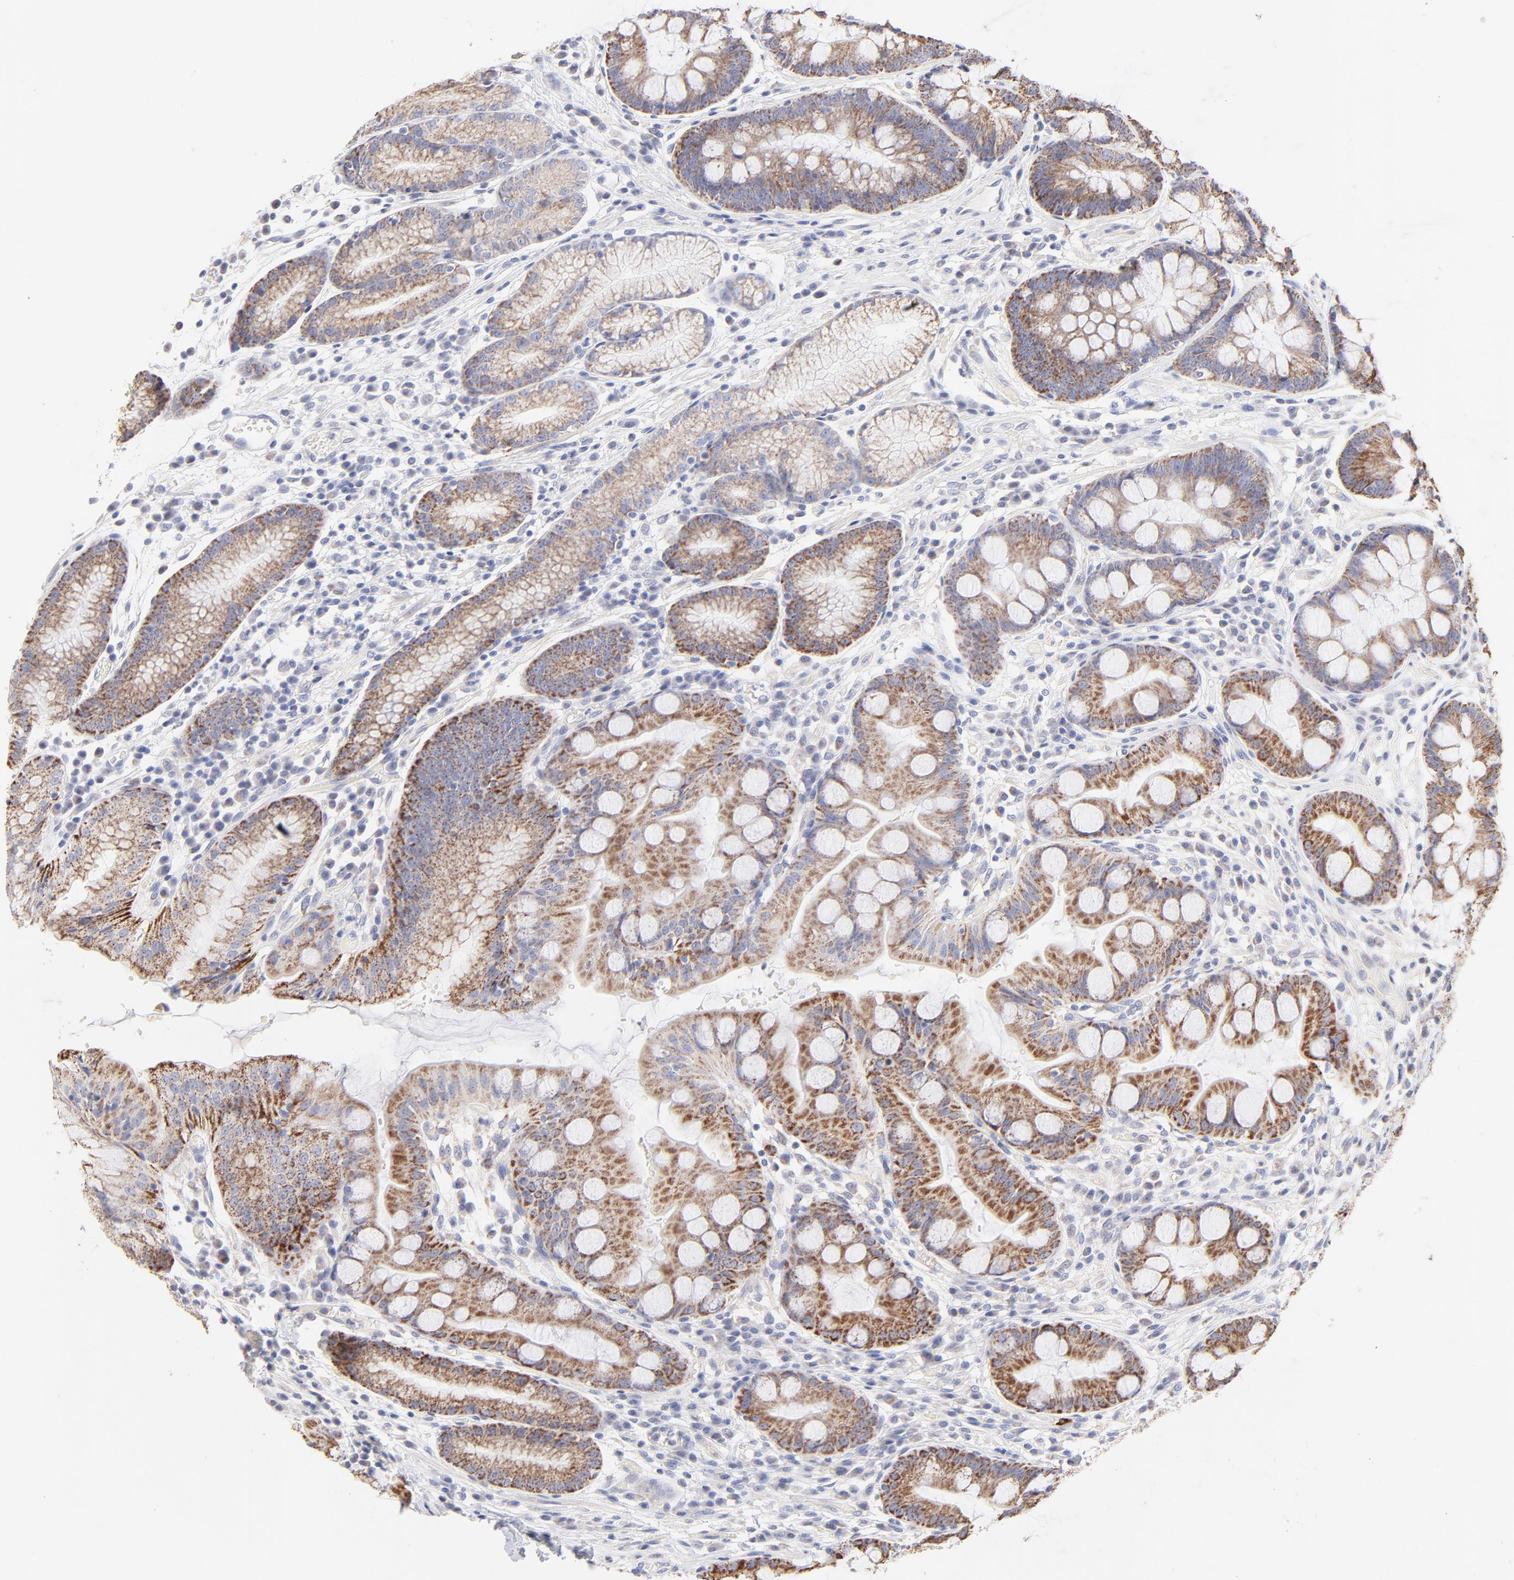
{"staining": {"intensity": "moderate", "quantity": ">75%", "location": "cytoplasmic/membranous"}, "tissue": "stomach", "cell_type": "Glandular cells", "image_type": "normal", "snomed": [{"axis": "morphology", "description": "Normal tissue, NOS"}, {"axis": "morphology", "description": "Inflammation, NOS"}, {"axis": "topography", "description": "Stomach, lower"}], "caption": "Protein staining by IHC shows moderate cytoplasmic/membranous expression in about >75% of glandular cells in normal stomach.", "gene": "TST", "patient": {"sex": "male", "age": 59}}